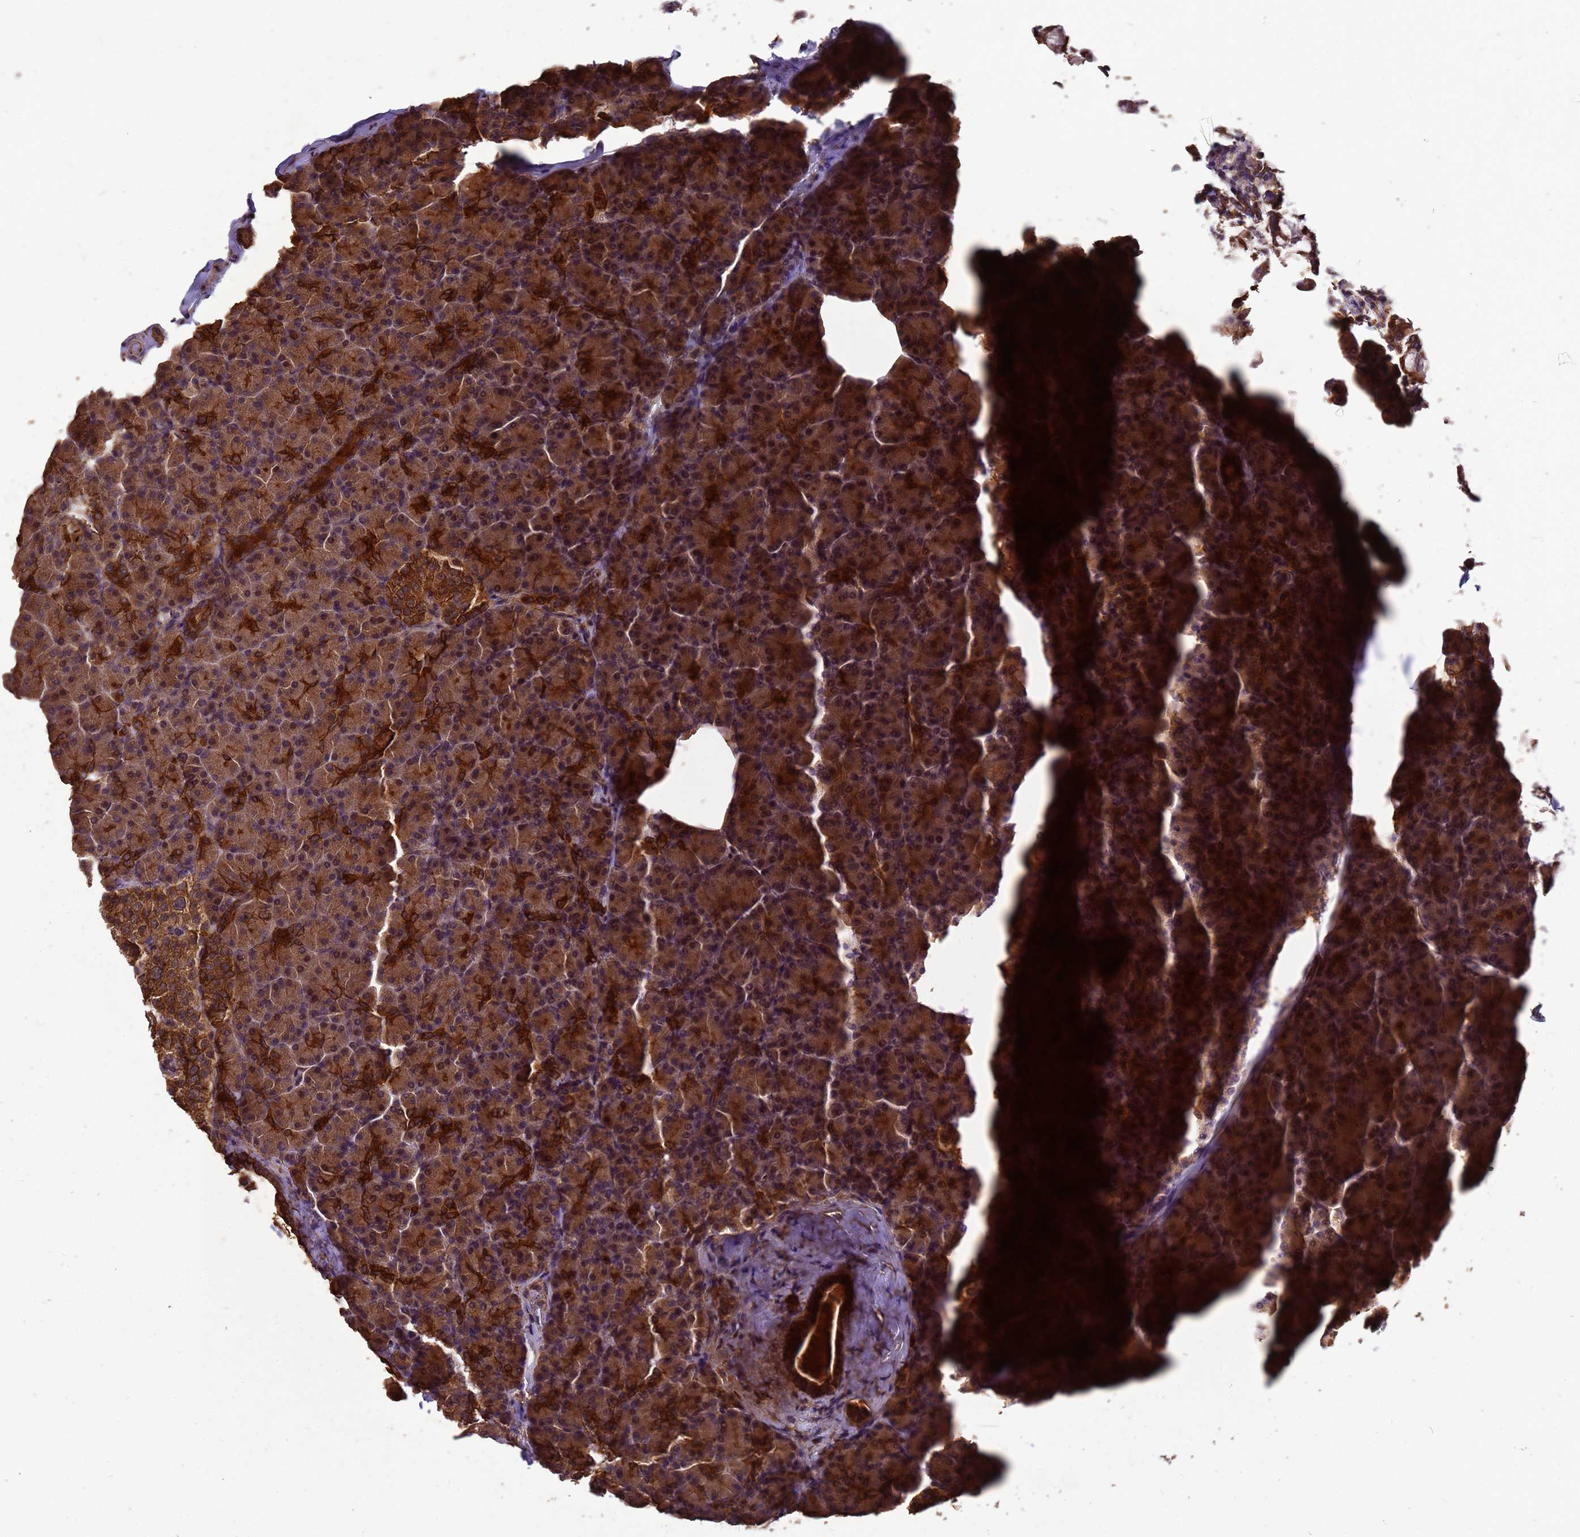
{"staining": {"intensity": "strong", "quantity": ">75%", "location": "cytoplasmic/membranous"}, "tissue": "pancreas", "cell_type": "Exocrine glandular cells", "image_type": "normal", "snomed": [{"axis": "morphology", "description": "Normal tissue, NOS"}, {"axis": "topography", "description": "Pancreas"}], "caption": "Pancreas stained for a protein (brown) demonstrates strong cytoplasmic/membranous positive positivity in approximately >75% of exocrine glandular cells.", "gene": "ZNF618", "patient": {"sex": "female", "age": 43}}